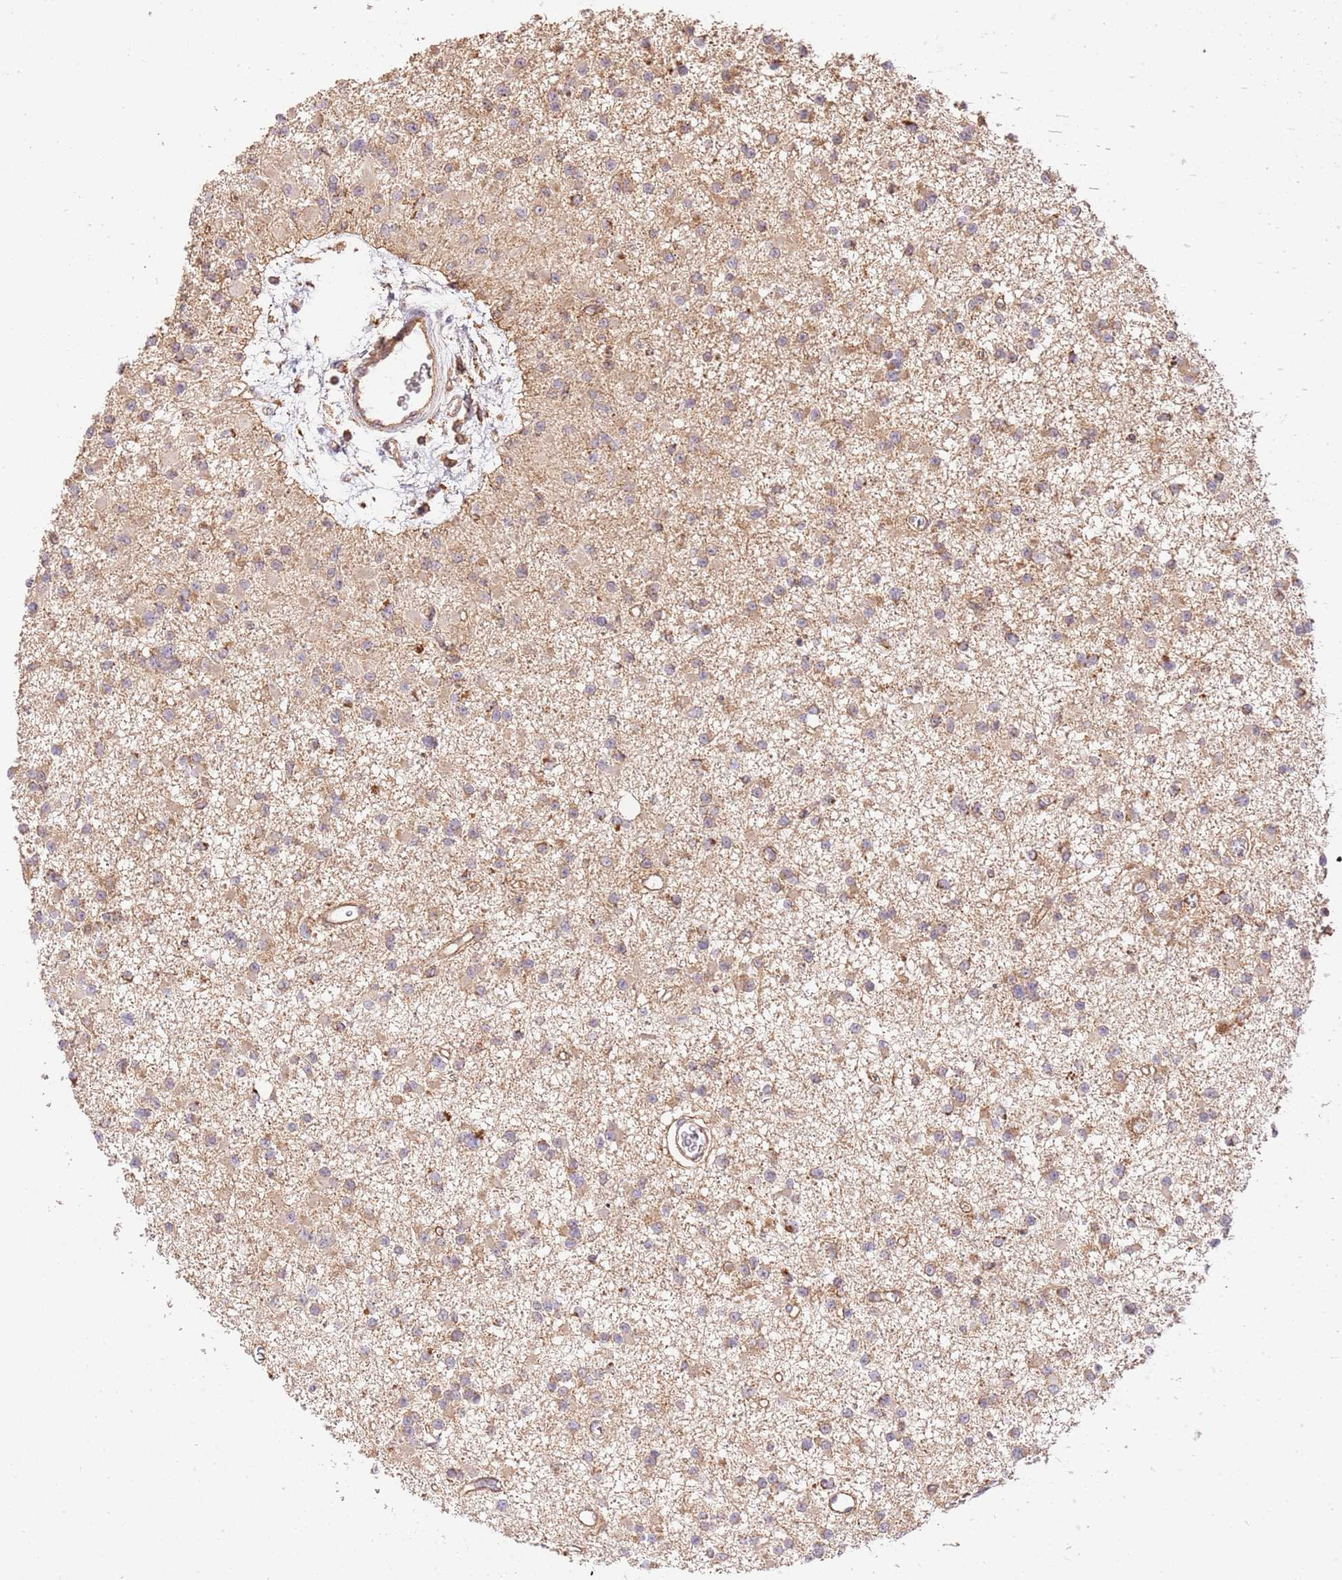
{"staining": {"intensity": "moderate", "quantity": ">75%", "location": "cytoplasmic/membranous"}, "tissue": "glioma", "cell_type": "Tumor cells", "image_type": "cancer", "snomed": [{"axis": "morphology", "description": "Glioma, malignant, Low grade"}, {"axis": "topography", "description": "Brain"}], "caption": "Immunohistochemistry image of neoplastic tissue: malignant glioma (low-grade) stained using immunohistochemistry (IHC) displays medium levels of moderate protein expression localized specifically in the cytoplasmic/membranous of tumor cells, appearing as a cytoplasmic/membranous brown color.", "gene": "SPATA2L", "patient": {"sex": "female", "age": 22}}